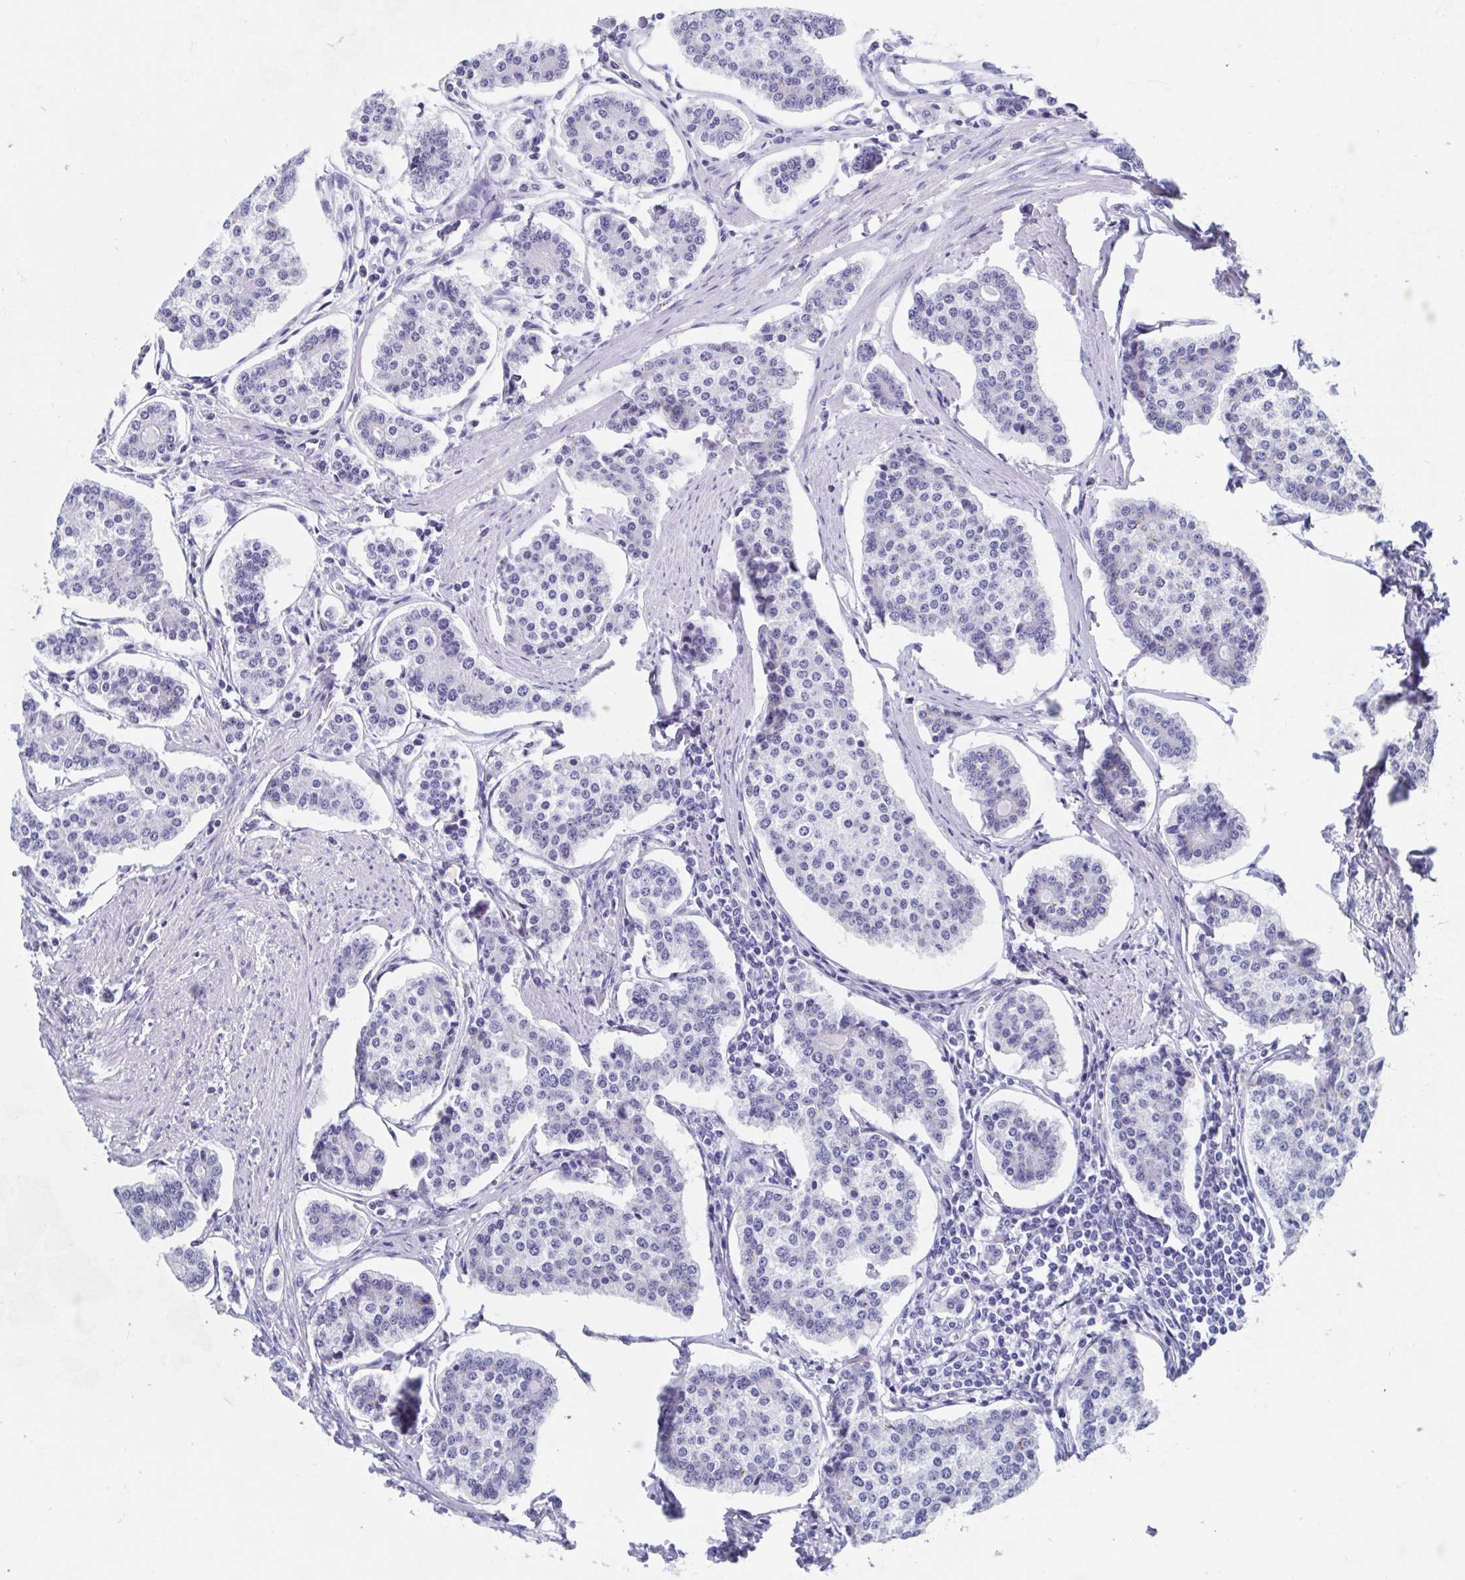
{"staining": {"intensity": "negative", "quantity": "none", "location": "none"}, "tissue": "carcinoid", "cell_type": "Tumor cells", "image_type": "cancer", "snomed": [{"axis": "morphology", "description": "Carcinoid, malignant, NOS"}, {"axis": "topography", "description": "Small intestine"}], "caption": "Carcinoid (malignant) stained for a protein using IHC exhibits no positivity tumor cells.", "gene": "C10orf53", "patient": {"sex": "female", "age": 65}}